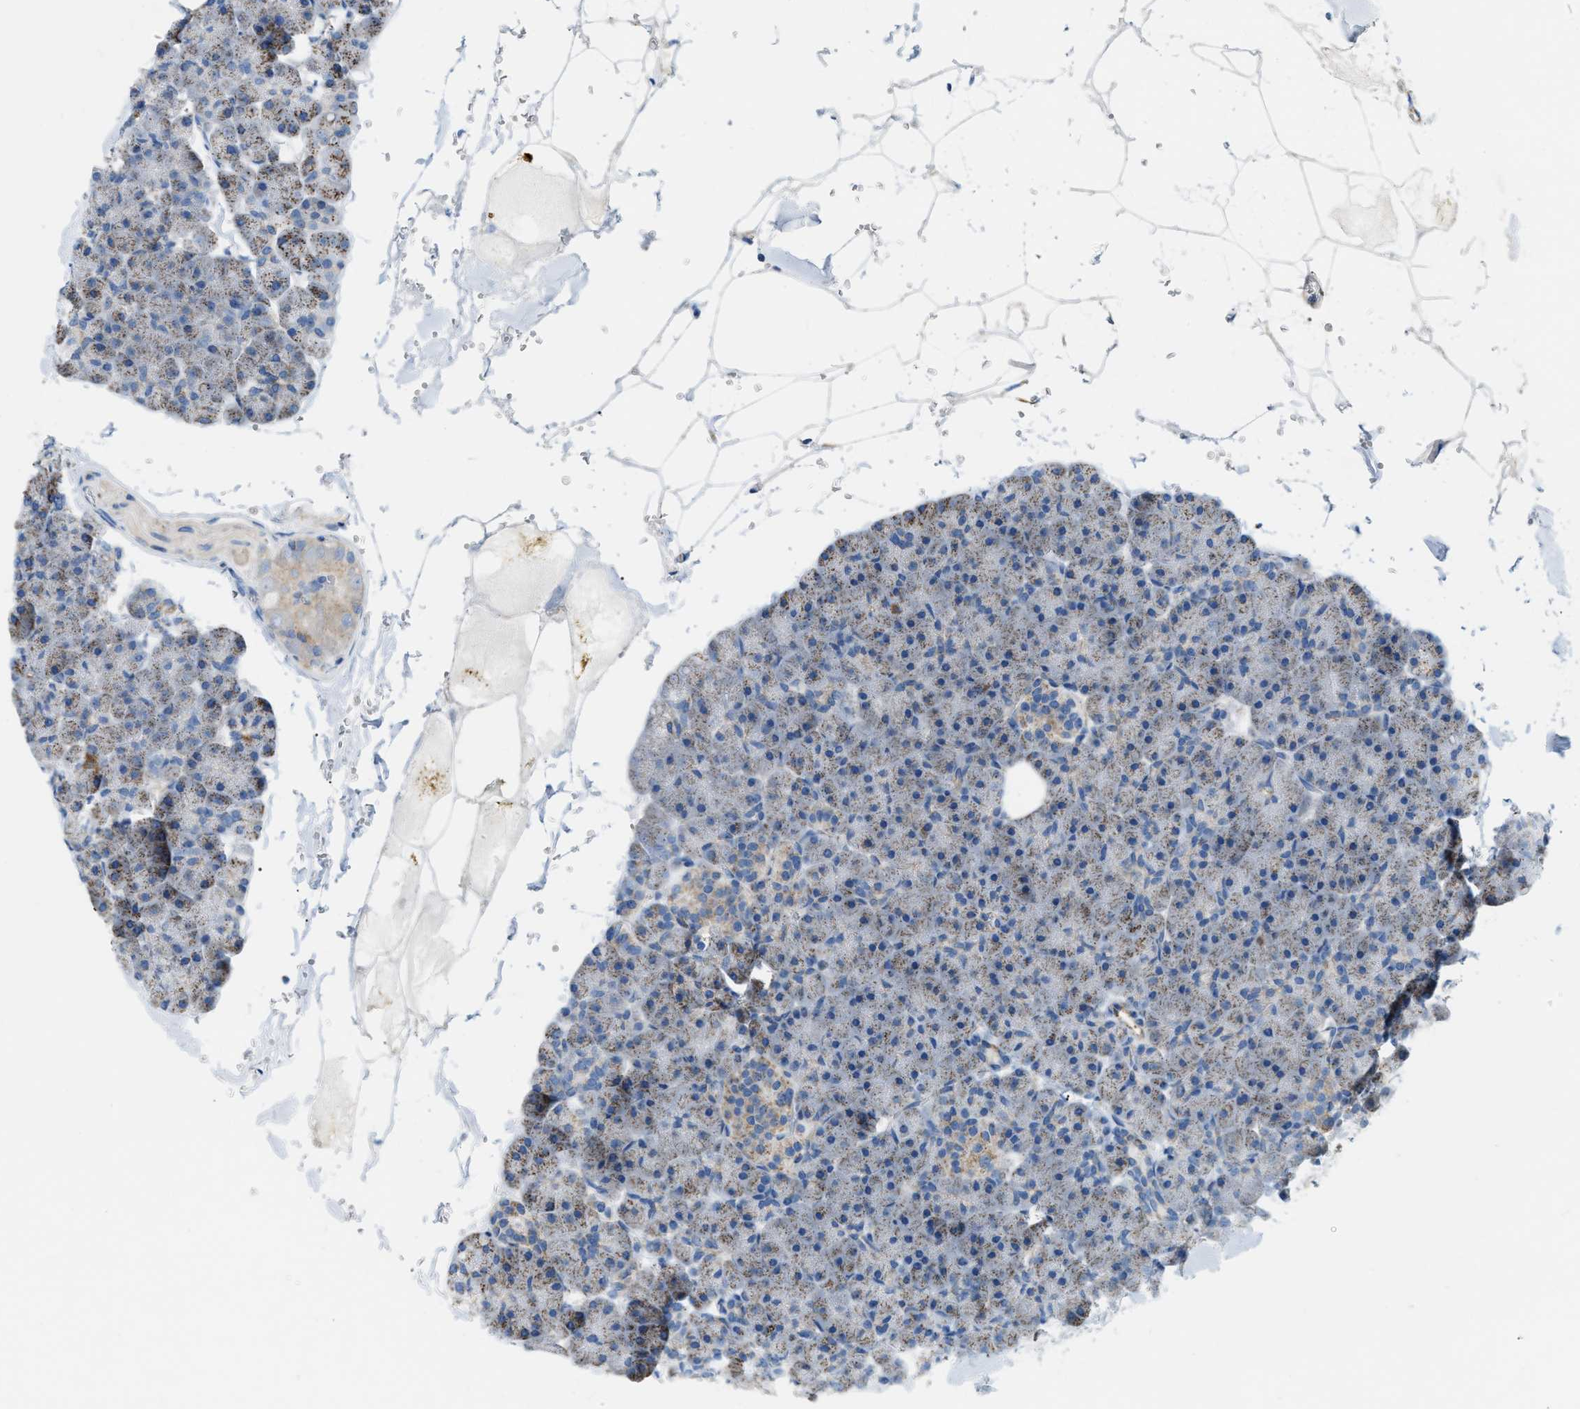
{"staining": {"intensity": "moderate", "quantity": "<25%", "location": "cytoplasmic/membranous"}, "tissue": "pancreas", "cell_type": "Exocrine glandular cells", "image_type": "normal", "snomed": [{"axis": "morphology", "description": "Normal tissue, NOS"}, {"axis": "topography", "description": "Pancreas"}], "caption": "Unremarkable pancreas was stained to show a protein in brown. There is low levels of moderate cytoplasmic/membranous expression in approximately <25% of exocrine glandular cells. (DAB = brown stain, brightfield microscopy at high magnification).", "gene": "JADE1", "patient": {"sex": "male", "age": 35}}